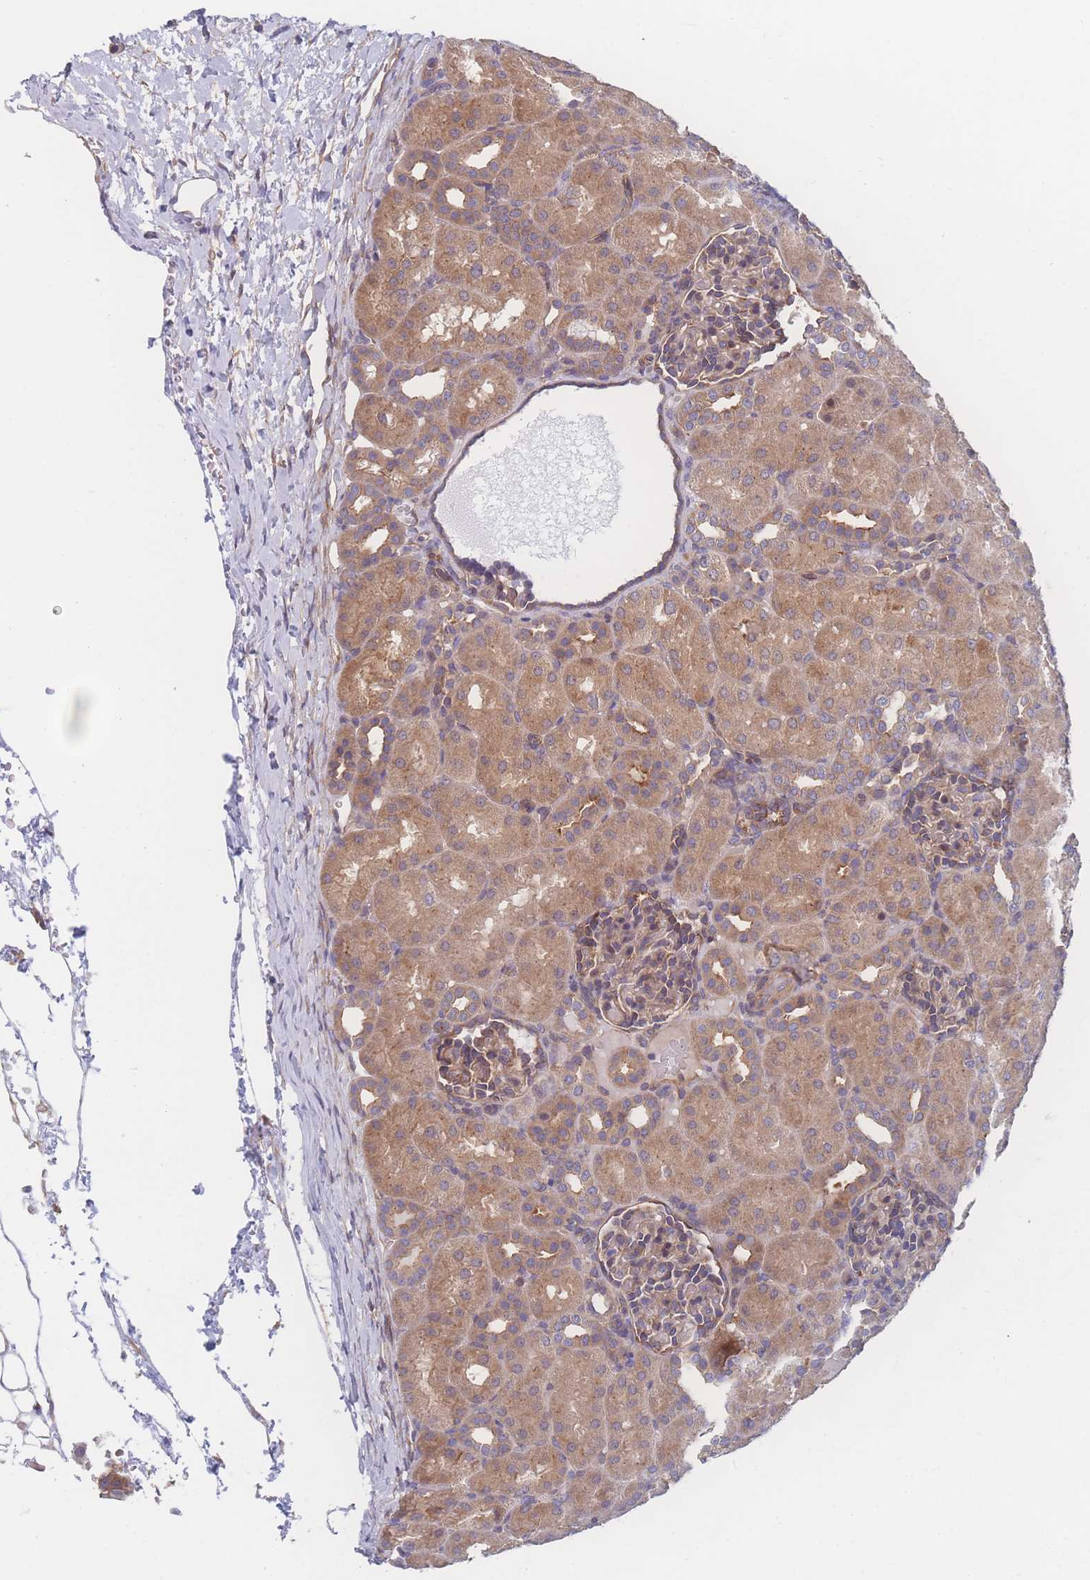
{"staining": {"intensity": "moderate", "quantity": "25%-75%", "location": "cytoplasmic/membranous"}, "tissue": "kidney", "cell_type": "Cells in glomeruli", "image_type": "normal", "snomed": [{"axis": "morphology", "description": "Normal tissue, NOS"}, {"axis": "topography", "description": "Kidney"}], "caption": "Immunohistochemical staining of unremarkable human kidney shows 25%-75% levels of moderate cytoplasmic/membranous protein expression in approximately 25%-75% of cells in glomeruli.", "gene": "CFAP97", "patient": {"sex": "male", "age": 1}}